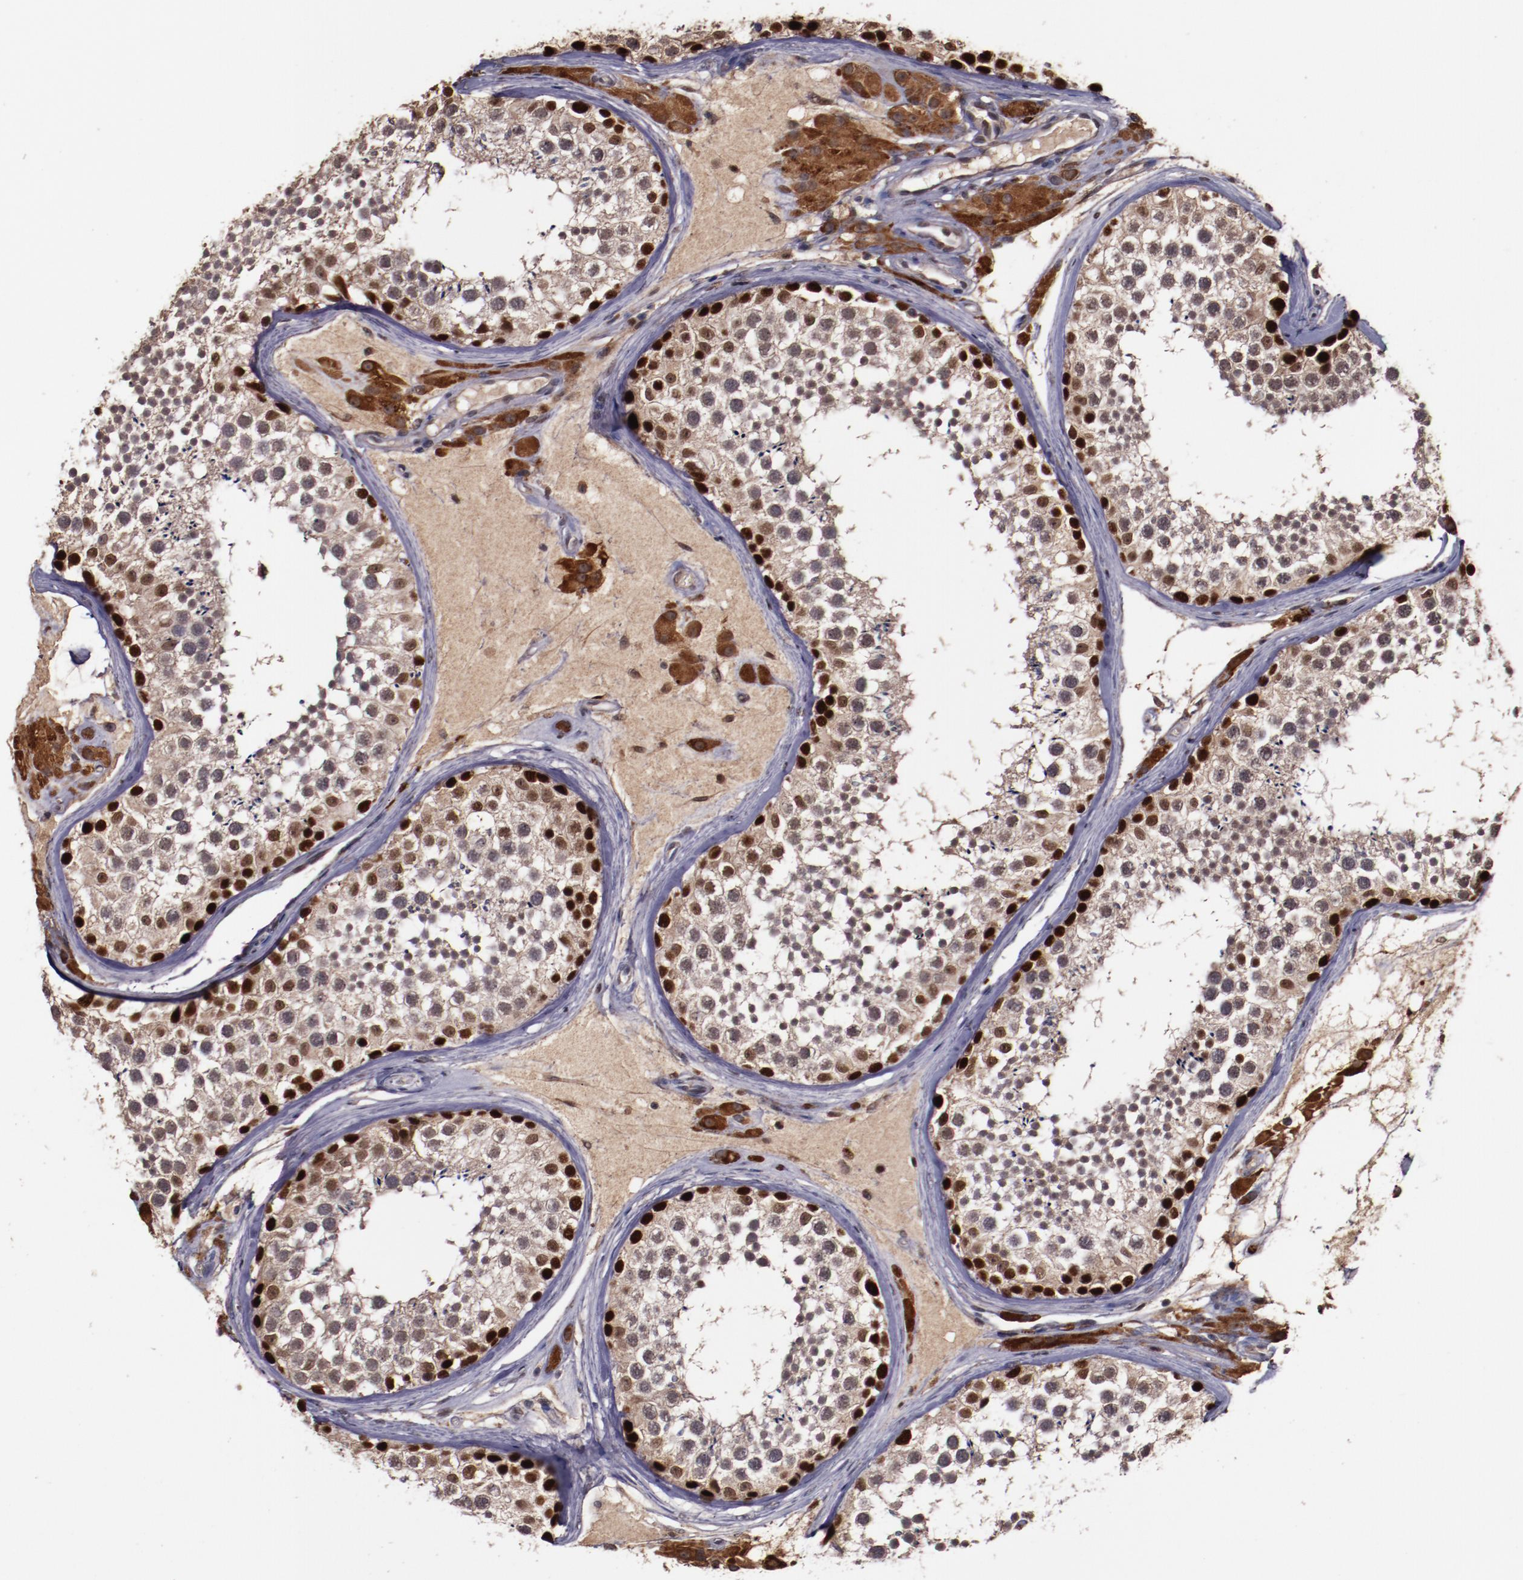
{"staining": {"intensity": "strong", "quantity": "<25%", "location": "nuclear"}, "tissue": "testis", "cell_type": "Cells in seminiferous ducts", "image_type": "normal", "snomed": [{"axis": "morphology", "description": "Normal tissue, NOS"}, {"axis": "topography", "description": "Testis"}], "caption": "DAB (3,3'-diaminobenzidine) immunohistochemical staining of benign testis displays strong nuclear protein positivity in approximately <25% of cells in seminiferous ducts.", "gene": "CHEK2", "patient": {"sex": "male", "age": 46}}